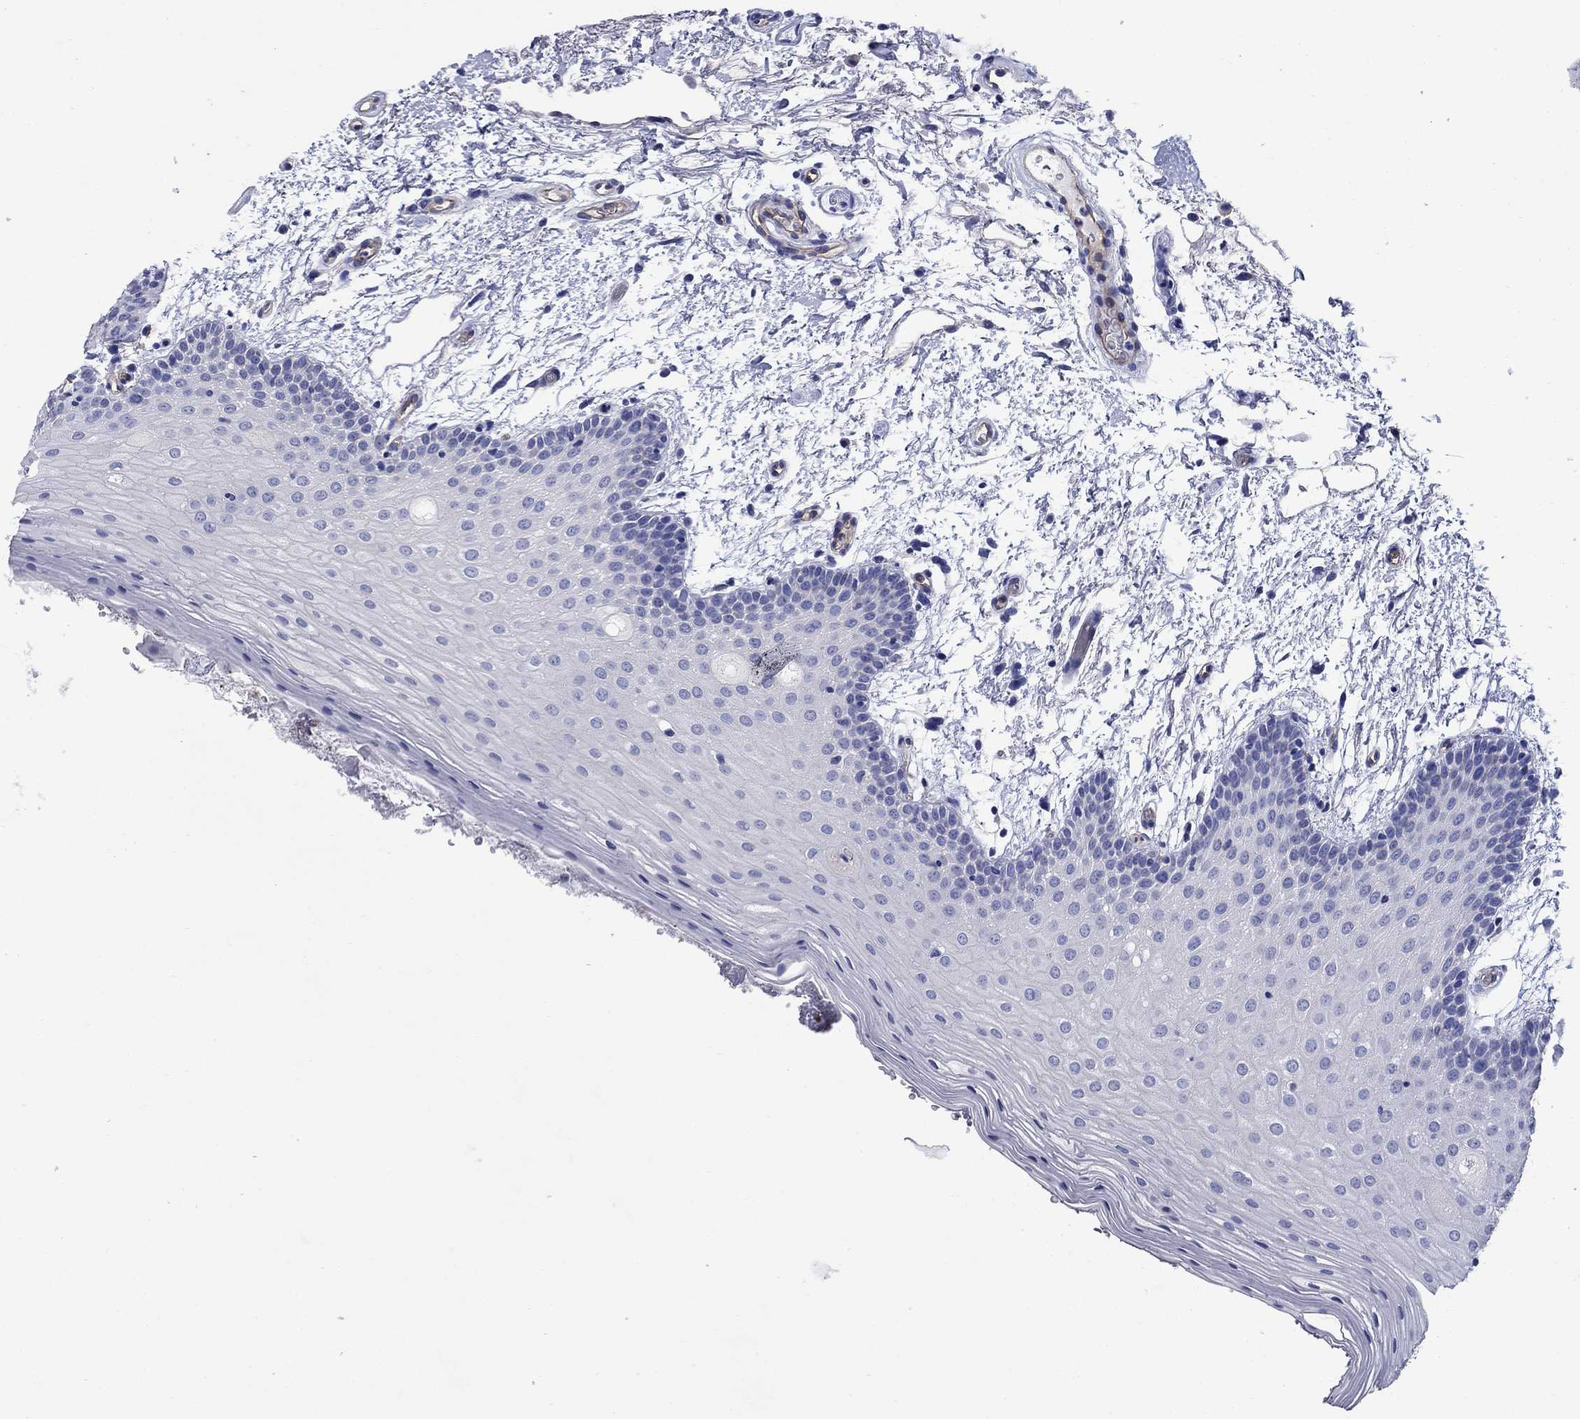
{"staining": {"intensity": "negative", "quantity": "none", "location": "none"}, "tissue": "oral mucosa", "cell_type": "Squamous epithelial cells", "image_type": "normal", "snomed": [{"axis": "morphology", "description": "Normal tissue, NOS"}, {"axis": "topography", "description": "Oral tissue"}, {"axis": "topography", "description": "Tounge, NOS"}], "caption": "Immunohistochemical staining of benign human oral mucosa displays no significant staining in squamous epithelial cells.", "gene": "SMCP", "patient": {"sex": "female", "age": 86}}